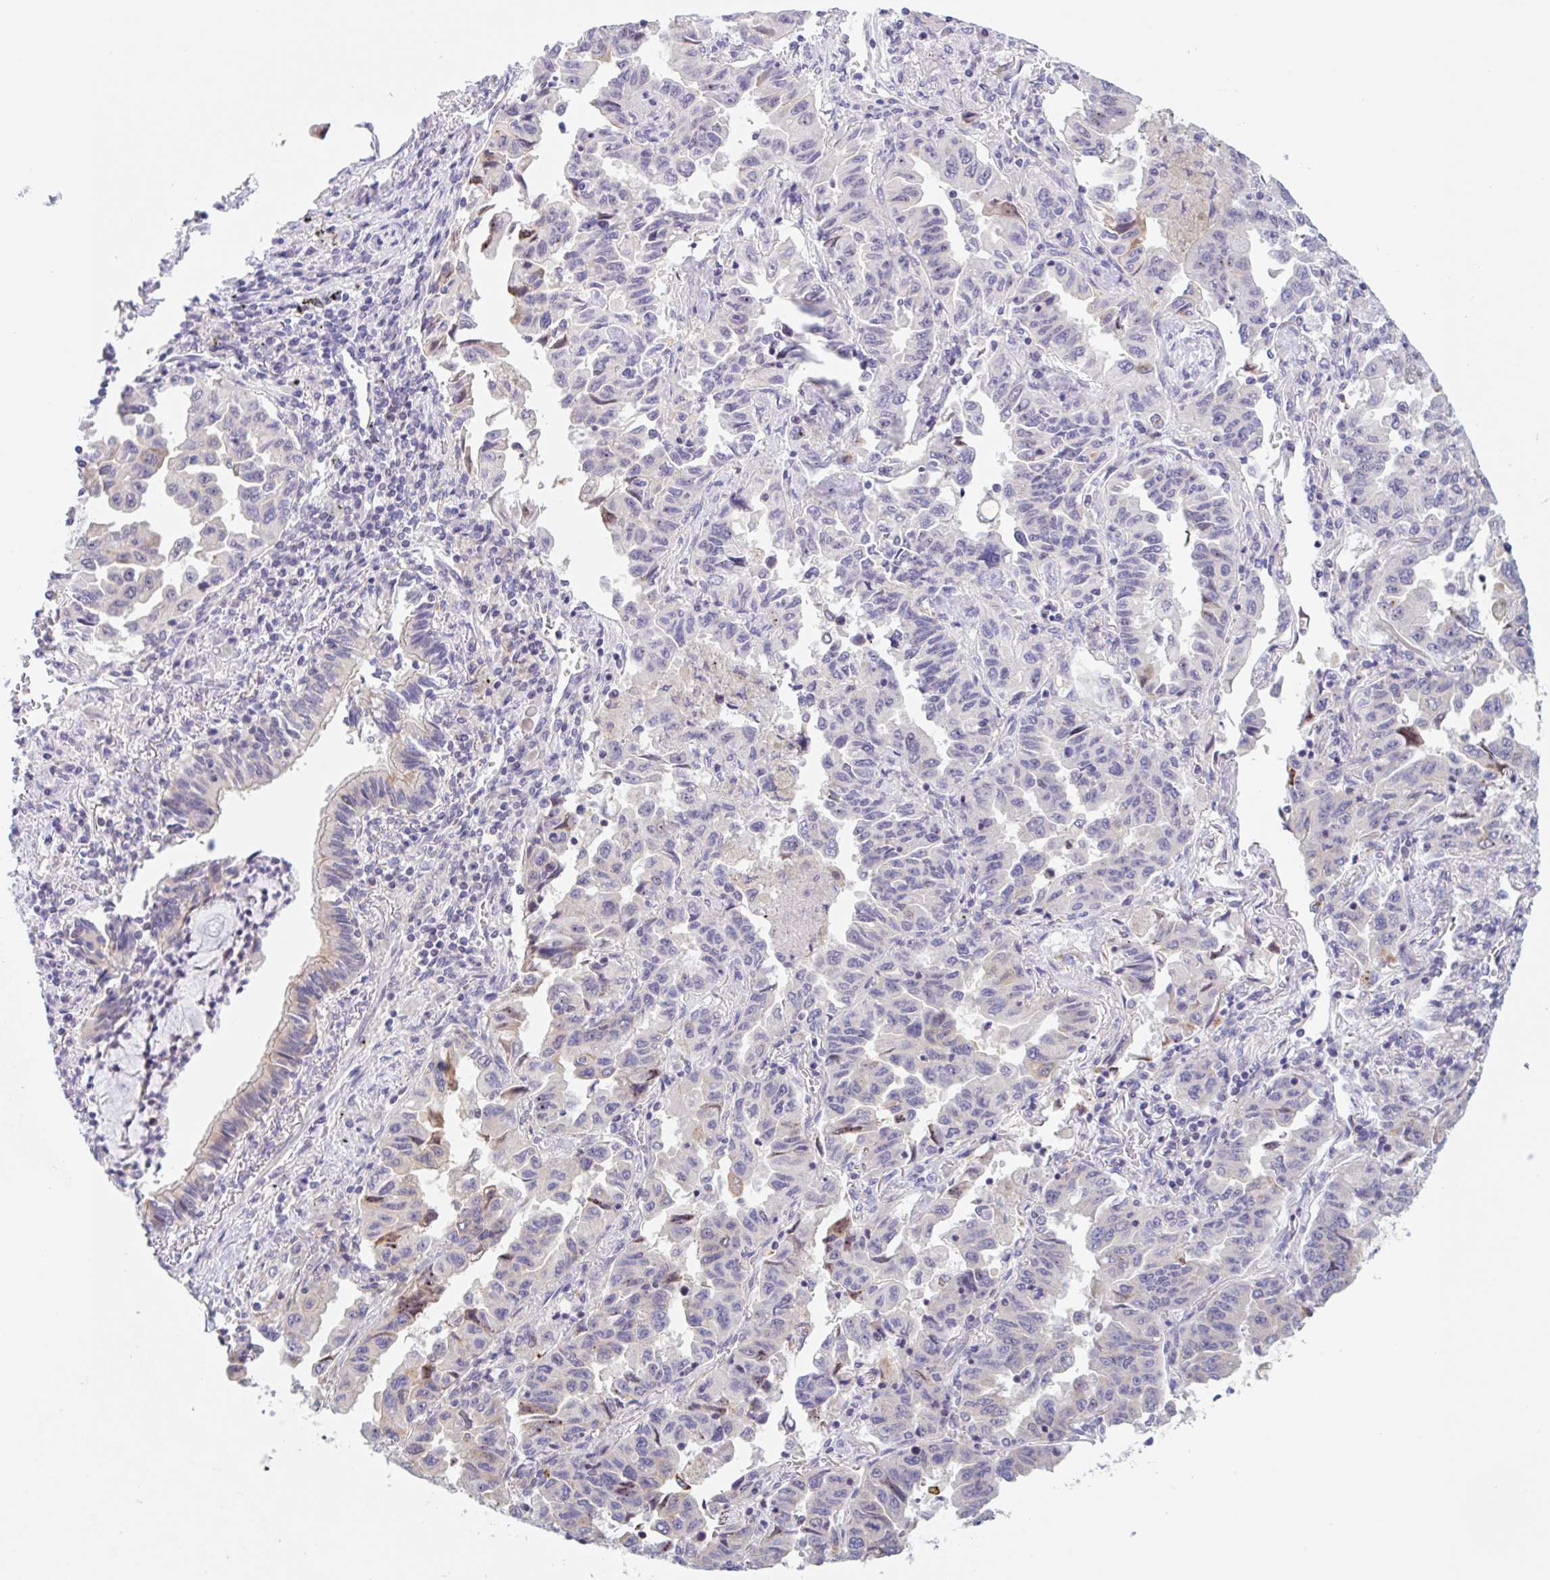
{"staining": {"intensity": "negative", "quantity": "none", "location": "none"}, "tissue": "lung cancer", "cell_type": "Tumor cells", "image_type": "cancer", "snomed": [{"axis": "morphology", "description": "Adenocarcinoma, NOS"}, {"axis": "topography", "description": "Lung"}], "caption": "There is no significant expression in tumor cells of lung adenocarcinoma.", "gene": "TBPL2", "patient": {"sex": "female", "age": 51}}